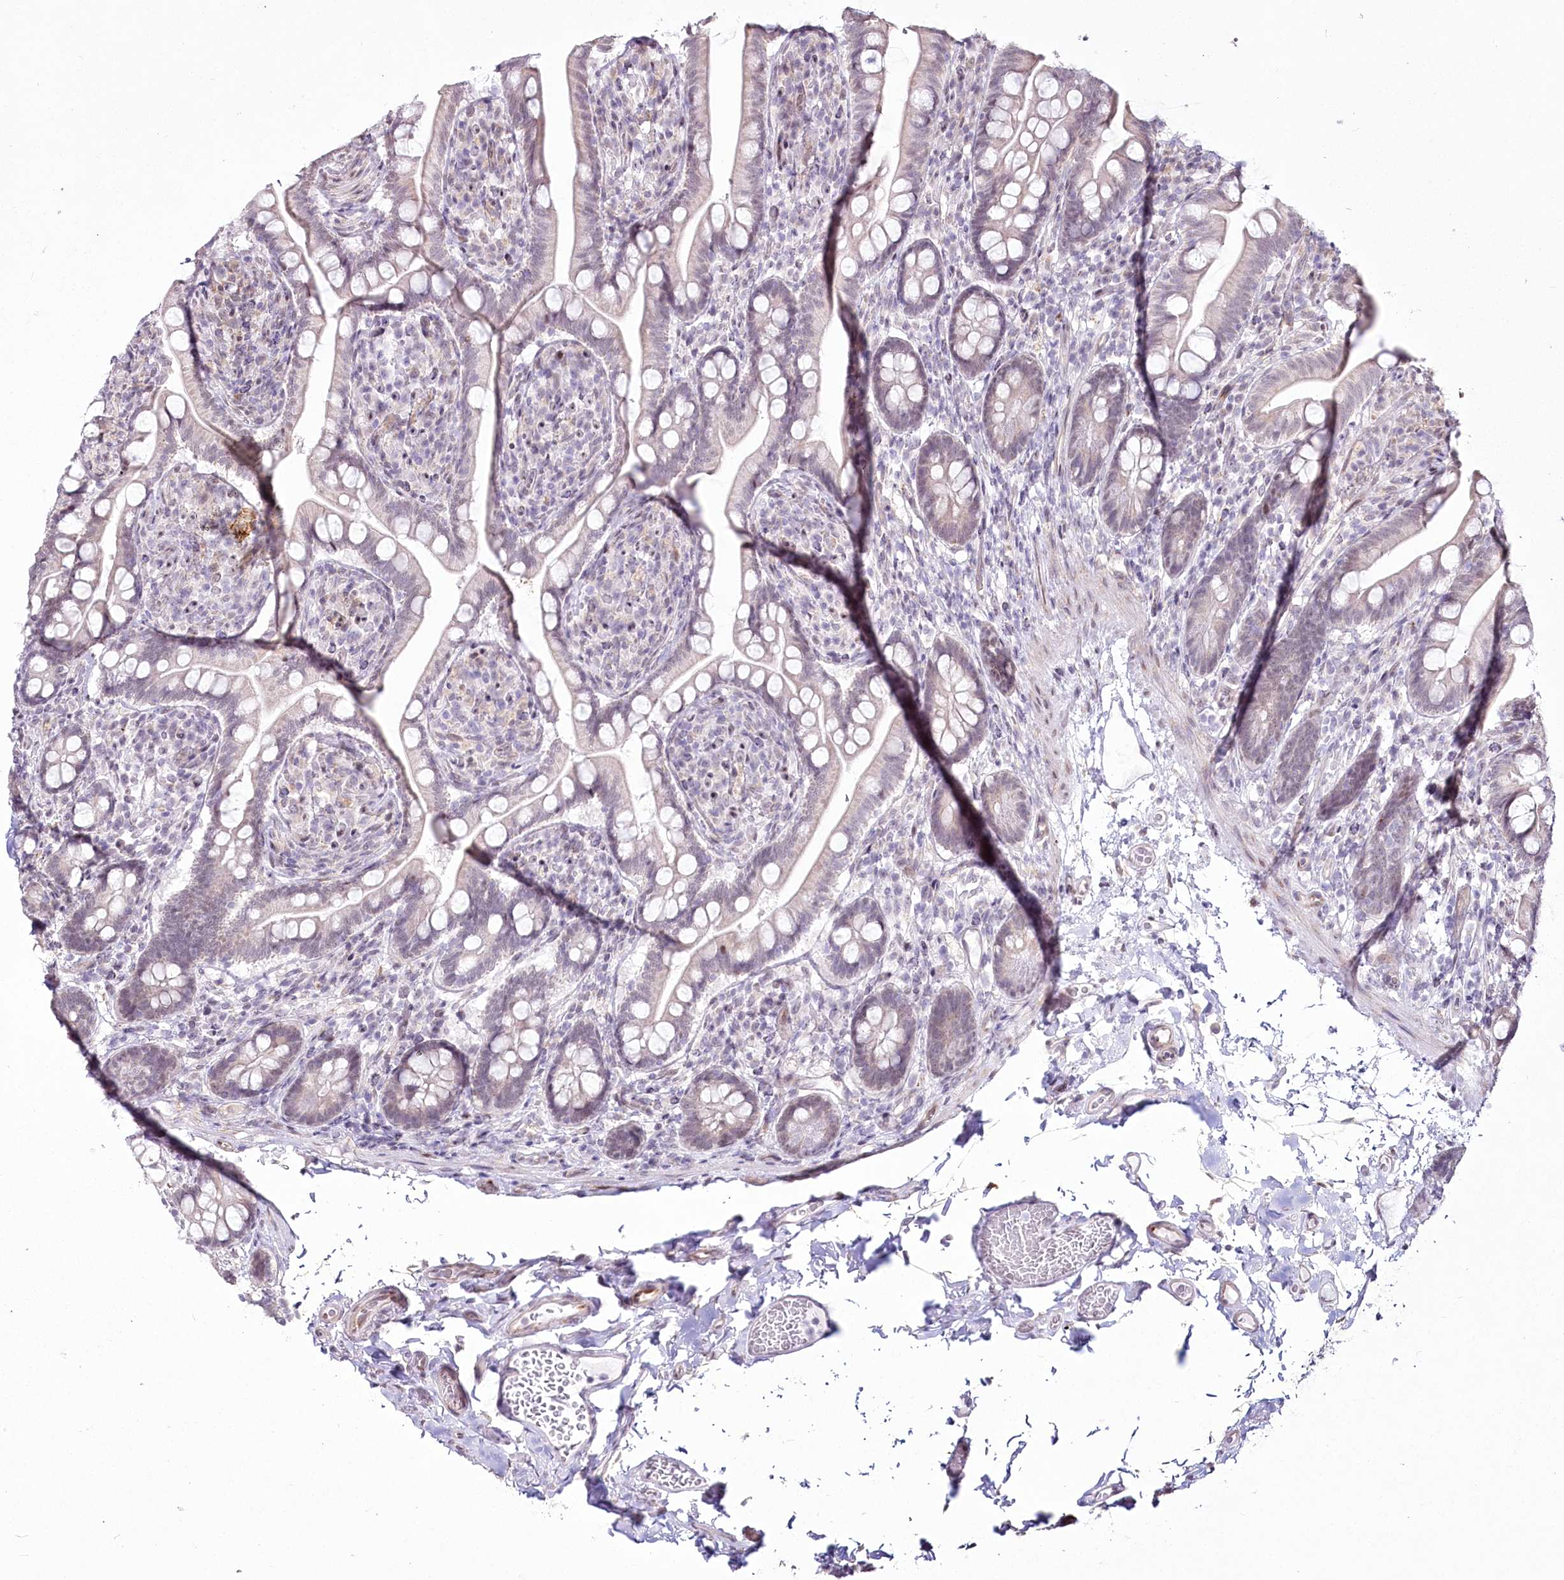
{"staining": {"intensity": "weak", "quantity": "<25%", "location": "nuclear"}, "tissue": "small intestine", "cell_type": "Glandular cells", "image_type": "normal", "snomed": [{"axis": "morphology", "description": "Normal tissue, NOS"}, {"axis": "topography", "description": "Small intestine"}], "caption": "Immunohistochemistry (IHC) of unremarkable human small intestine reveals no positivity in glandular cells.", "gene": "YBX3", "patient": {"sex": "female", "age": 64}}